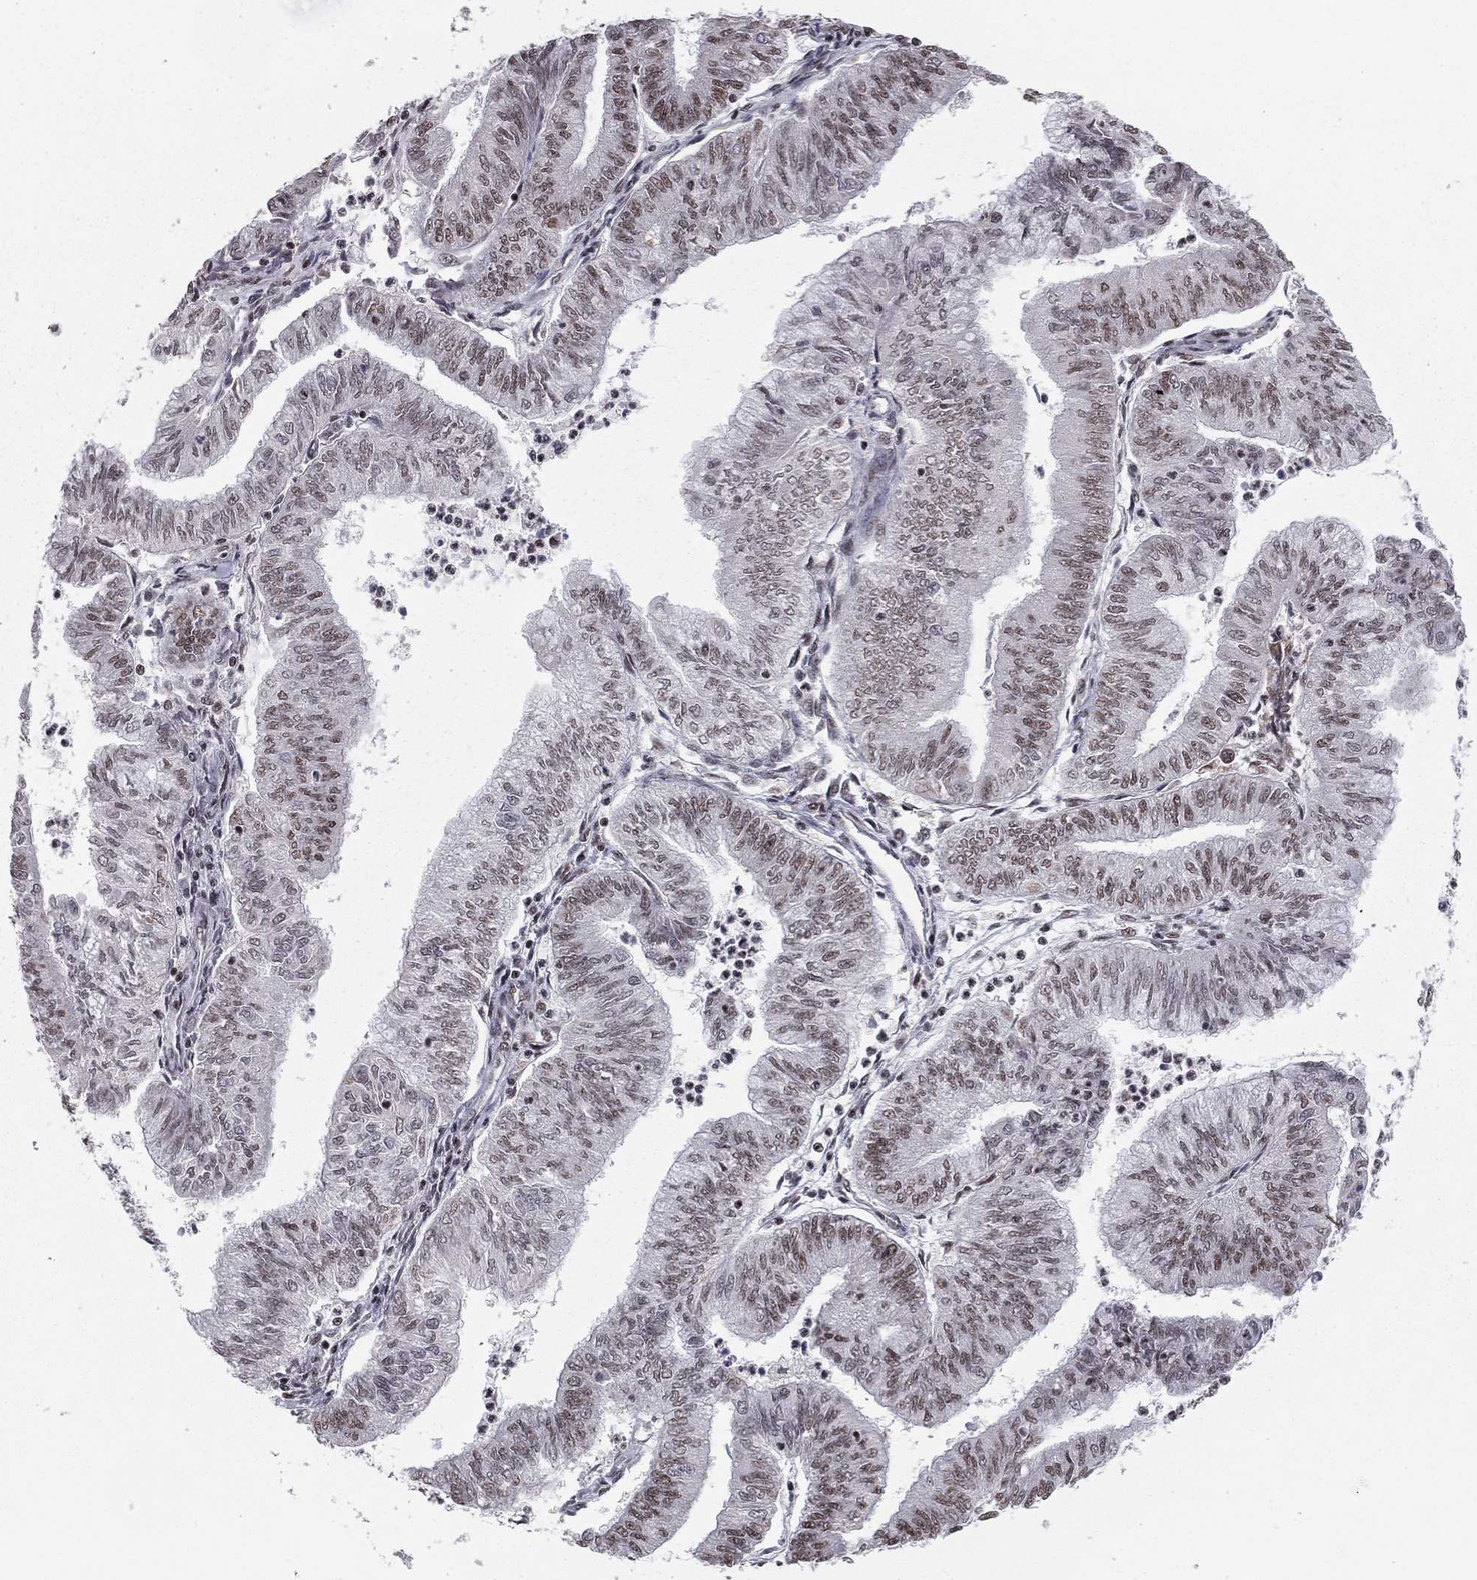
{"staining": {"intensity": "weak", "quantity": "<25%", "location": "cytoplasmic/membranous"}, "tissue": "endometrial cancer", "cell_type": "Tumor cells", "image_type": "cancer", "snomed": [{"axis": "morphology", "description": "Adenocarcinoma, NOS"}, {"axis": "topography", "description": "Endometrium"}], "caption": "High power microscopy photomicrograph of an immunohistochemistry image of endometrial cancer, revealing no significant expression in tumor cells. (Brightfield microscopy of DAB (3,3'-diaminobenzidine) immunohistochemistry at high magnification).", "gene": "NFYB", "patient": {"sex": "female", "age": 59}}